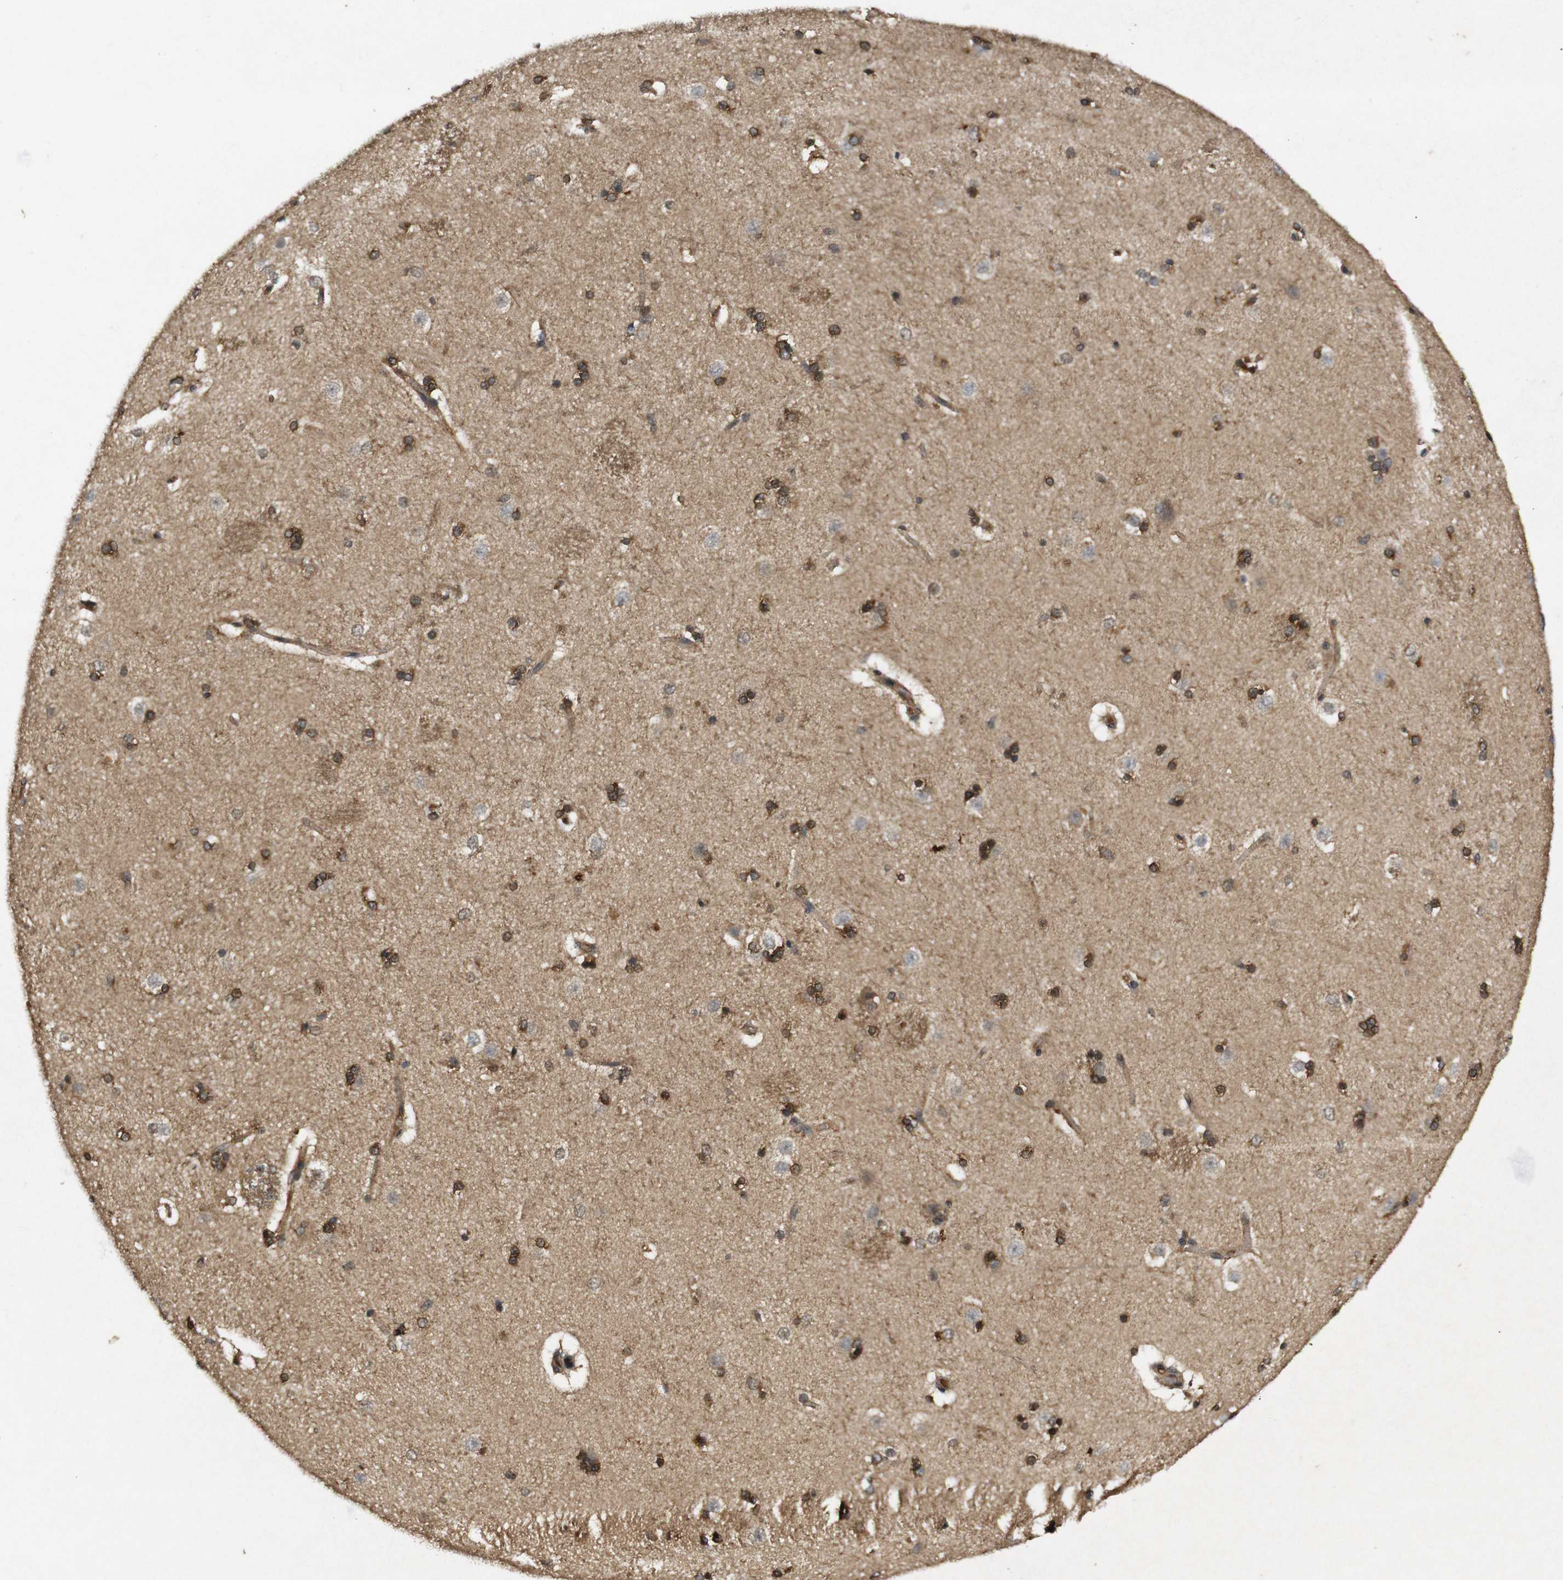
{"staining": {"intensity": "moderate", "quantity": "25%-75%", "location": "cytoplasmic/membranous,nuclear"}, "tissue": "caudate", "cell_type": "Glial cells", "image_type": "normal", "snomed": [{"axis": "morphology", "description": "Normal tissue, NOS"}, {"axis": "topography", "description": "Lateral ventricle wall"}], "caption": "Glial cells reveal medium levels of moderate cytoplasmic/membranous,nuclear staining in about 25%-75% of cells in unremarkable human caudate.", "gene": "RIPK1", "patient": {"sex": "female", "age": 19}}